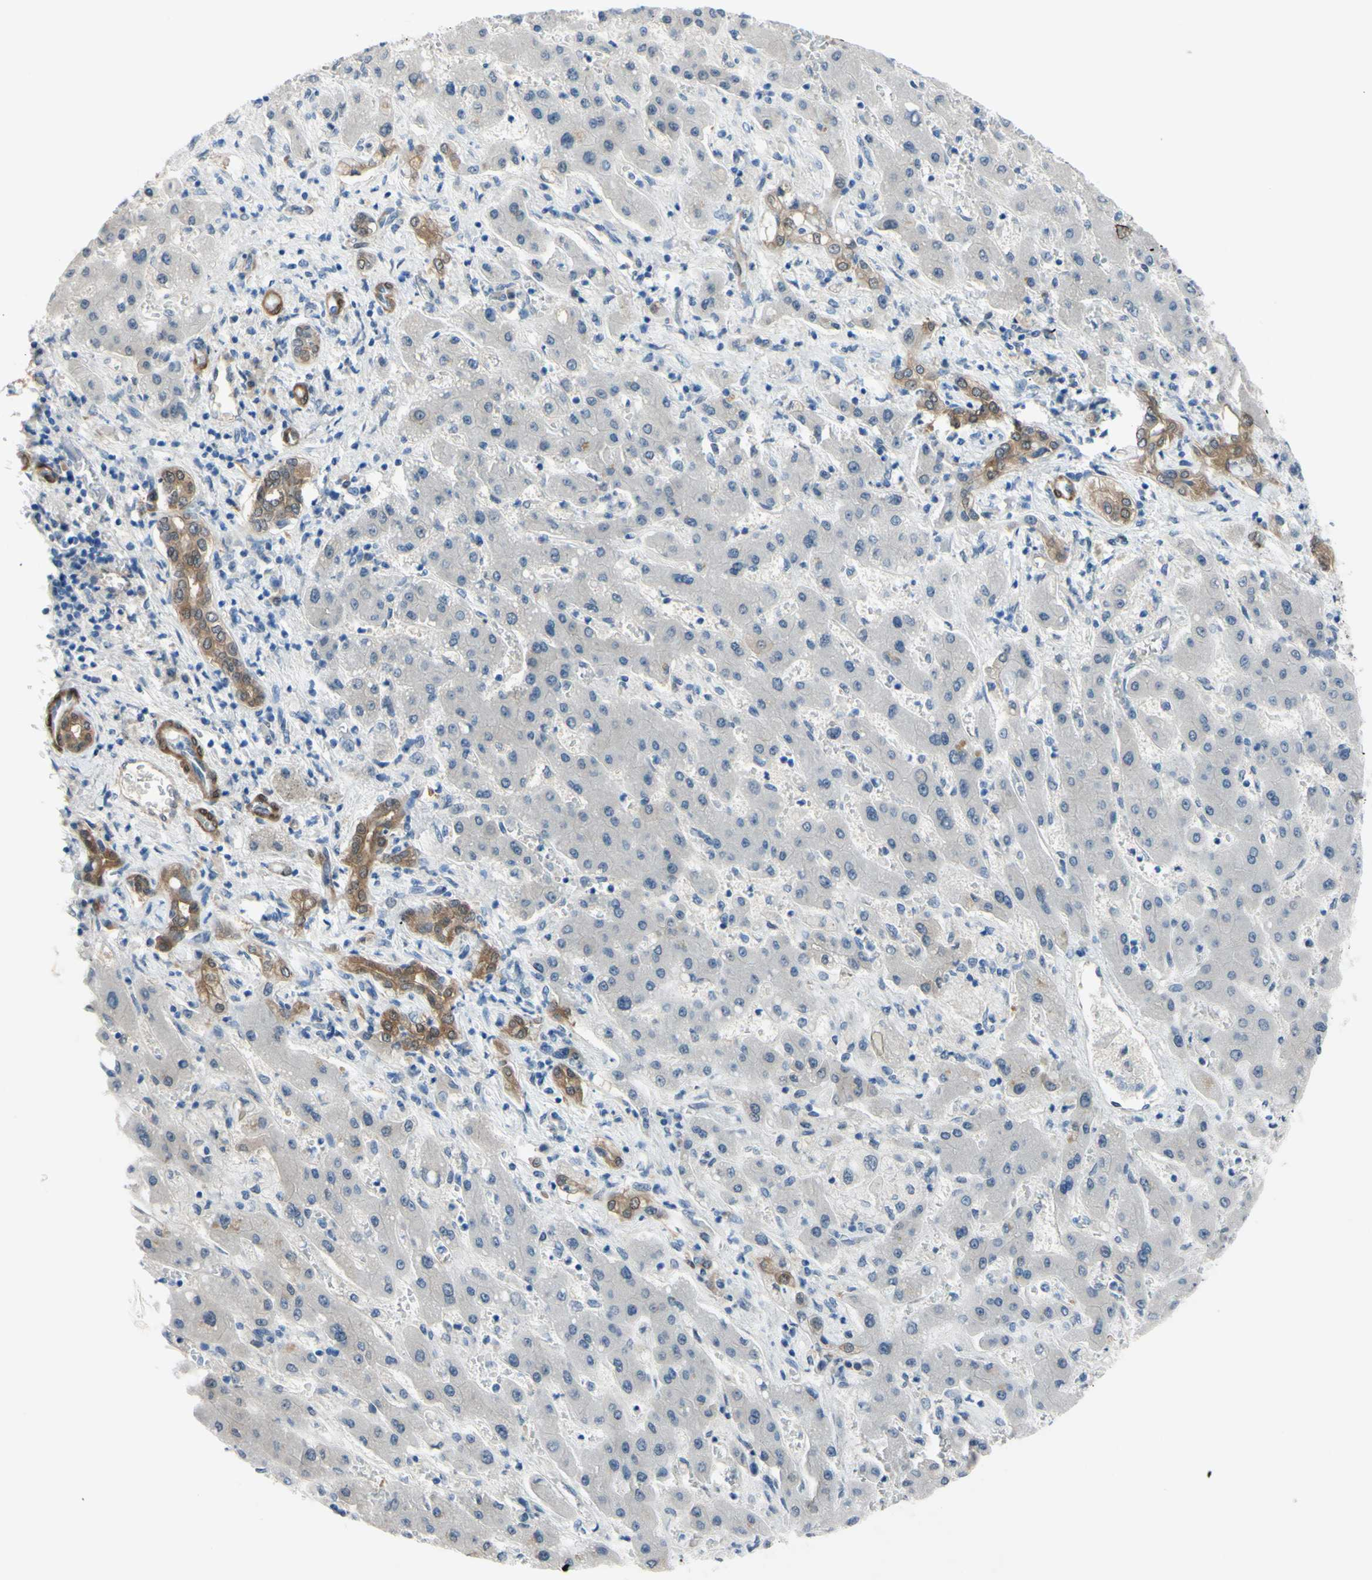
{"staining": {"intensity": "moderate", "quantity": ">75%", "location": "cytoplasmic/membranous,nuclear"}, "tissue": "liver cancer", "cell_type": "Tumor cells", "image_type": "cancer", "snomed": [{"axis": "morphology", "description": "Cholangiocarcinoma"}, {"axis": "topography", "description": "Liver"}], "caption": "Tumor cells demonstrate moderate cytoplasmic/membranous and nuclear staining in about >75% of cells in liver cancer.", "gene": "NOL3", "patient": {"sex": "male", "age": 50}}